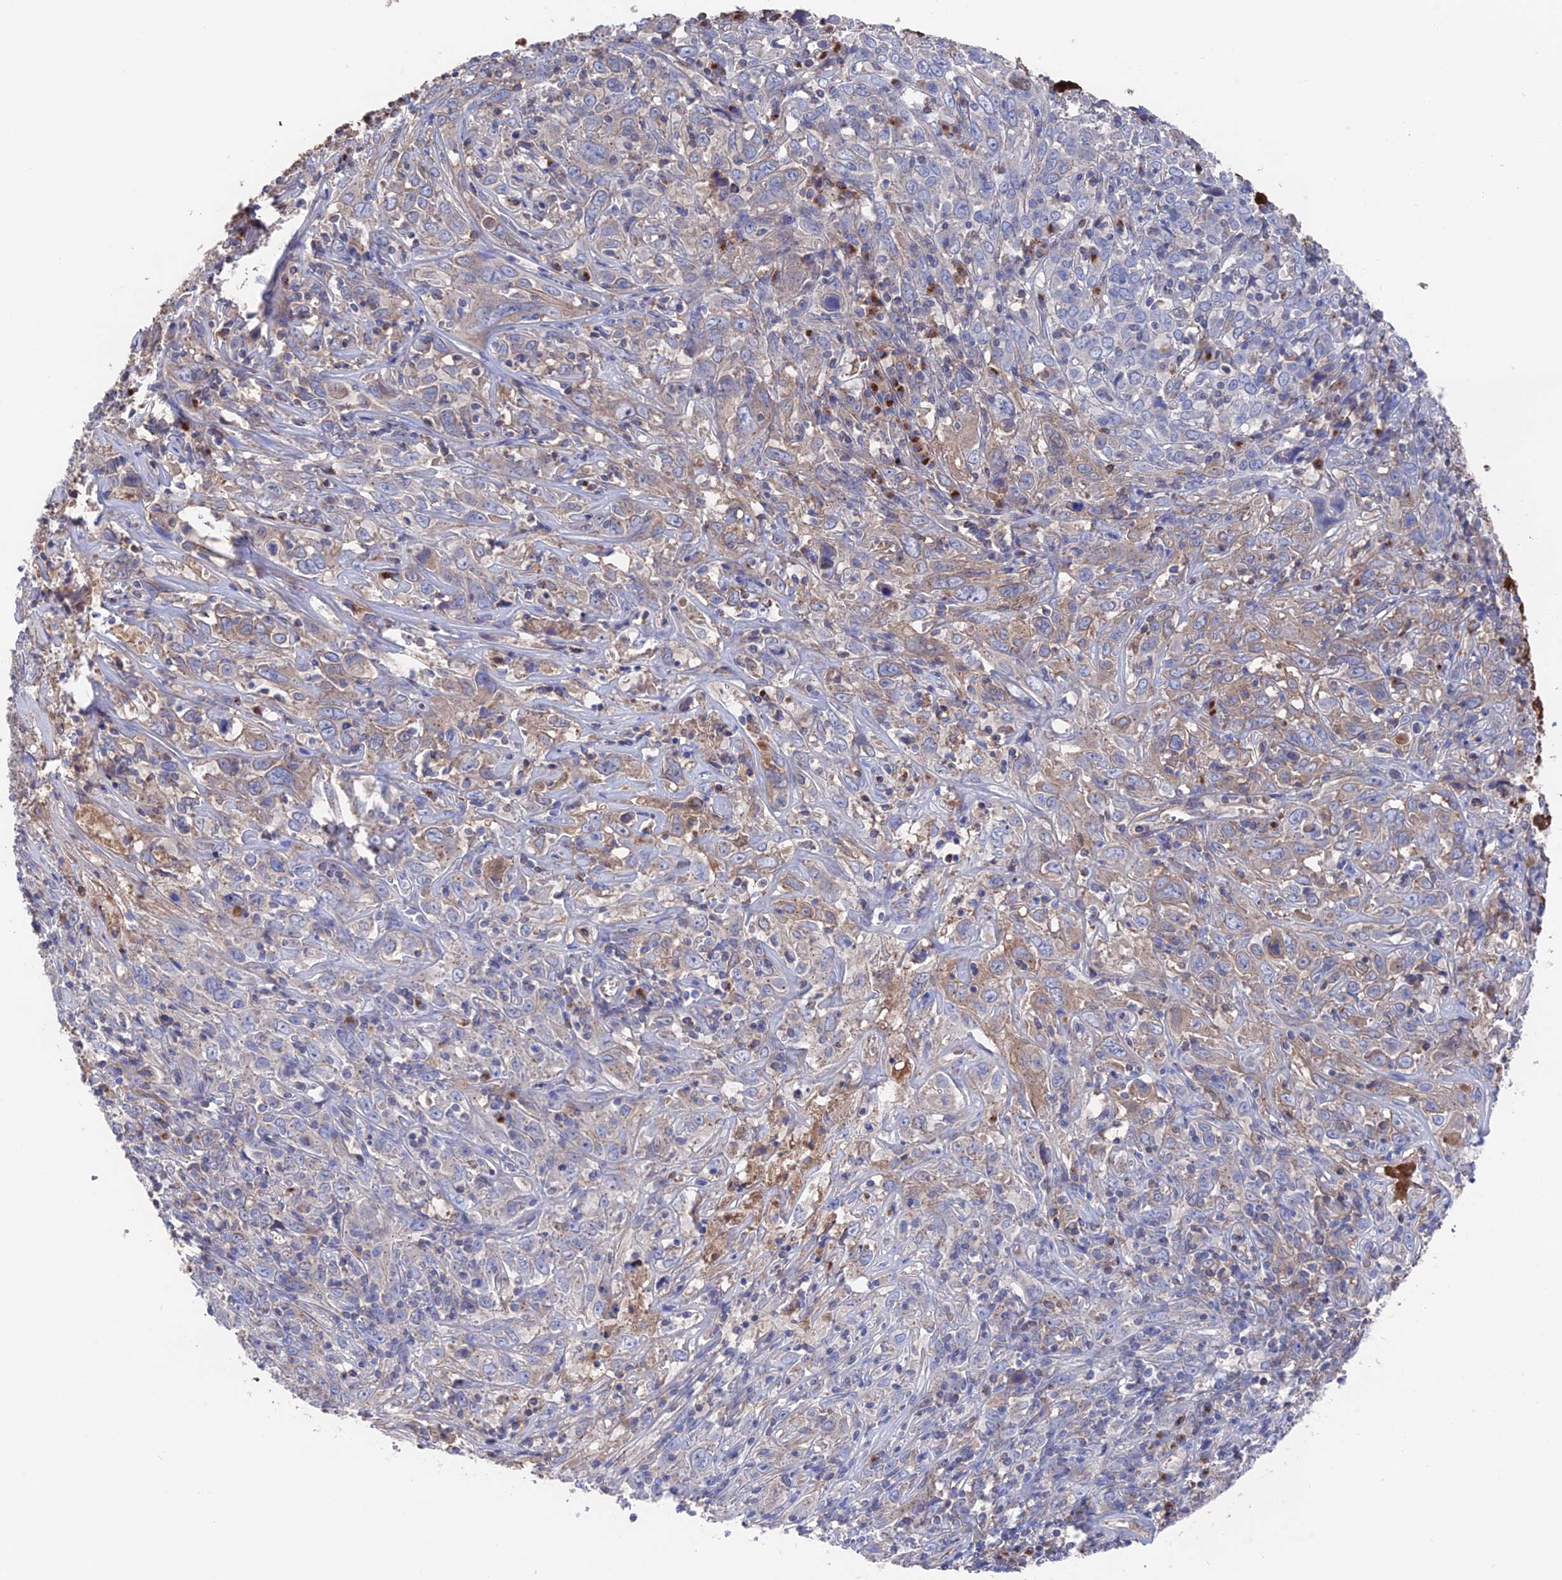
{"staining": {"intensity": "moderate", "quantity": "<25%", "location": "cytoplasmic/membranous"}, "tissue": "cervical cancer", "cell_type": "Tumor cells", "image_type": "cancer", "snomed": [{"axis": "morphology", "description": "Squamous cell carcinoma, NOS"}, {"axis": "topography", "description": "Cervix"}], "caption": "Immunohistochemistry of human cervical squamous cell carcinoma reveals low levels of moderate cytoplasmic/membranous positivity in about <25% of tumor cells. The protein of interest is stained brown, and the nuclei are stained in blue (DAB IHC with brightfield microscopy, high magnification).", "gene": "HPF1", "patient": {"sex": "female", "age": 46}}